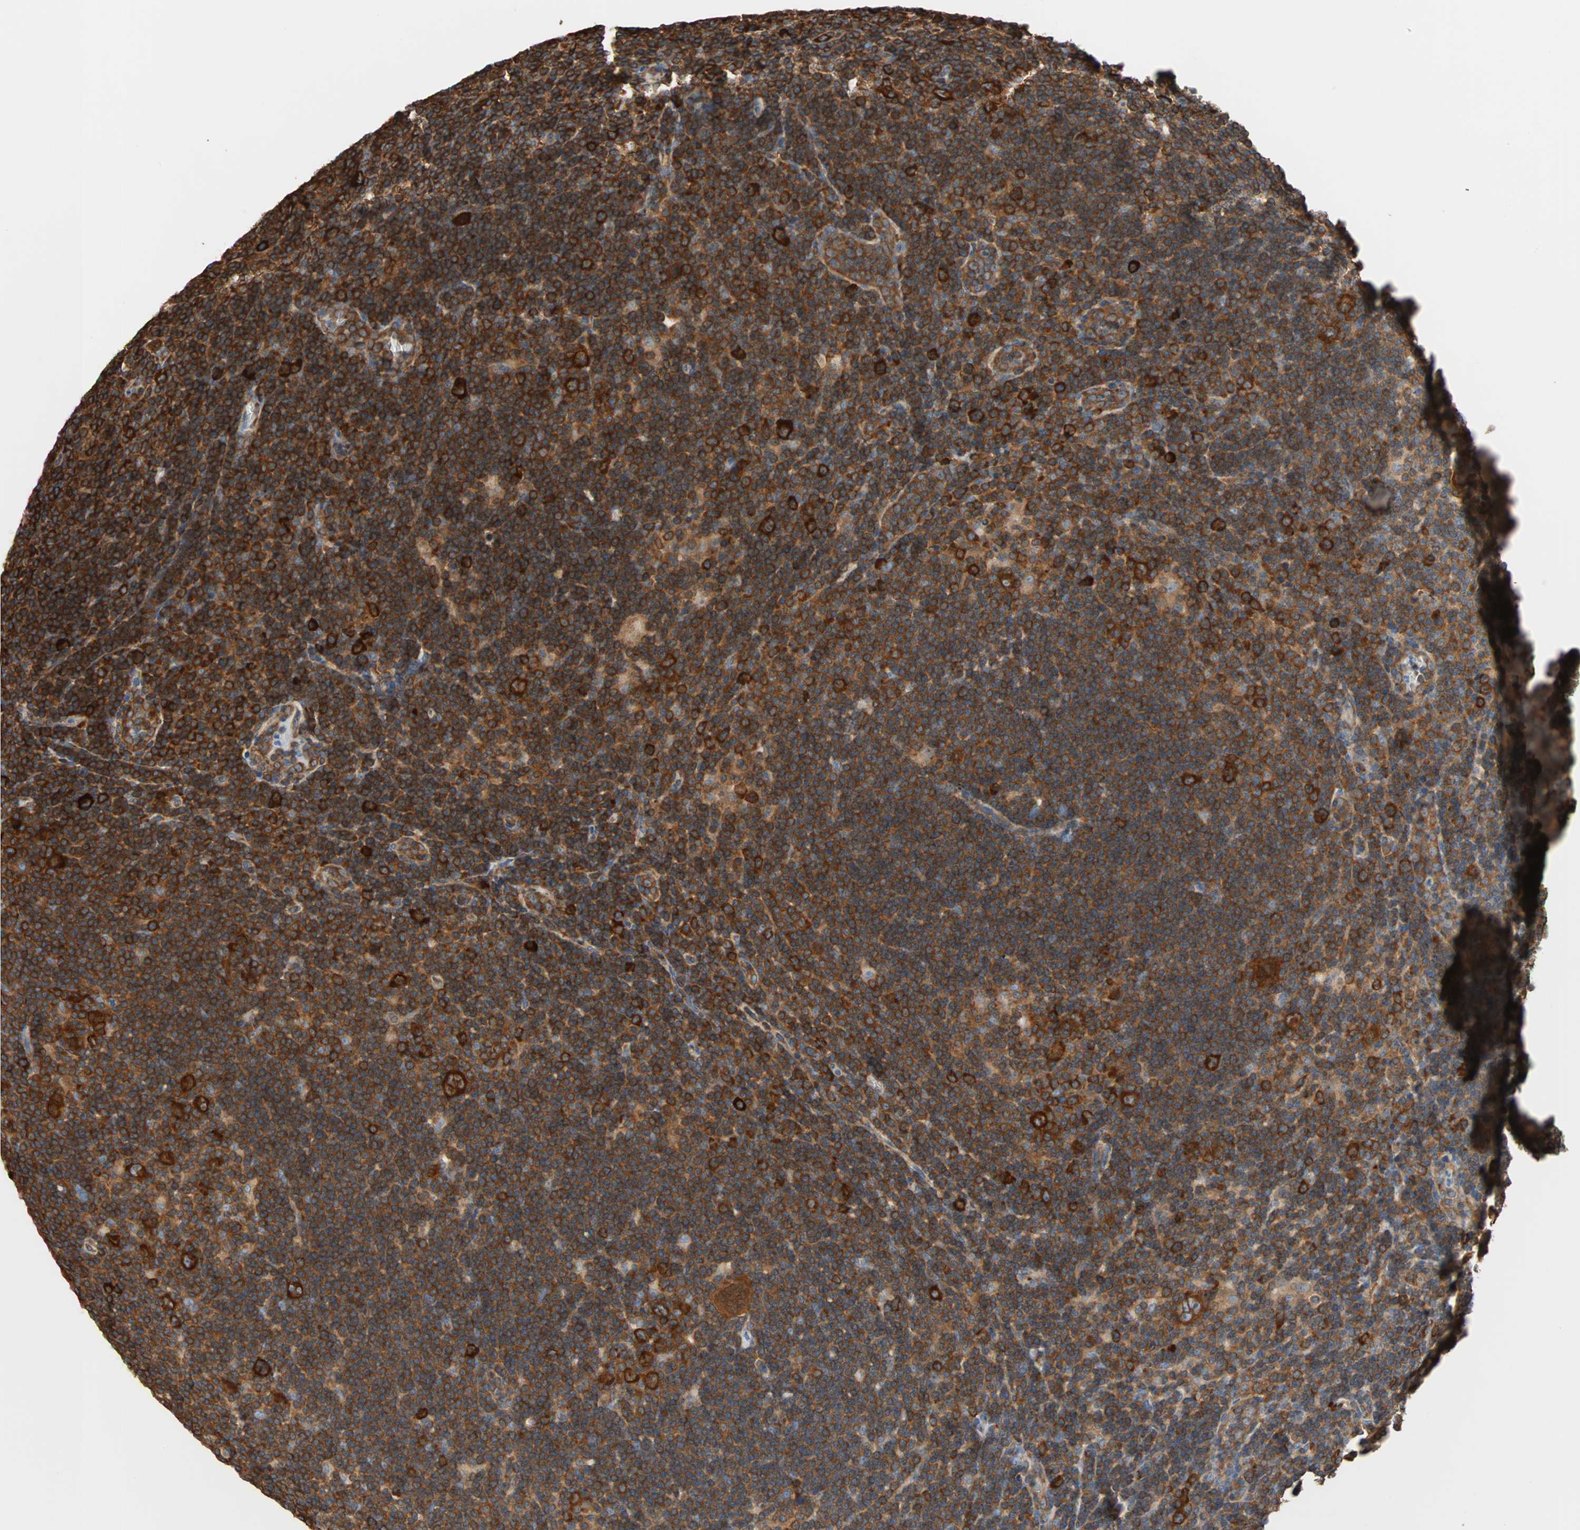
{"staining": {"intensity": "strong", "quantity": ">75%", "location": "cytoplasmic/membranous"}, "tissue": "lymphoma", "cell_type": "Tumor cells", "image_type": "cancer", "snomed": [{"axis": "morphology", "description": "Hodgkin's disease, NOS"}, {"axis": "topography", "description": "Lymph node"}], "caption": "This photomicrograph shows immunohistochemistry staining of human Hodgkin's disease, with high strong cytoplasmic/membranous staining in about >75% of tumor cells.", "gene": "EEF2", "patient": {"sex": "female", "age": 57}}